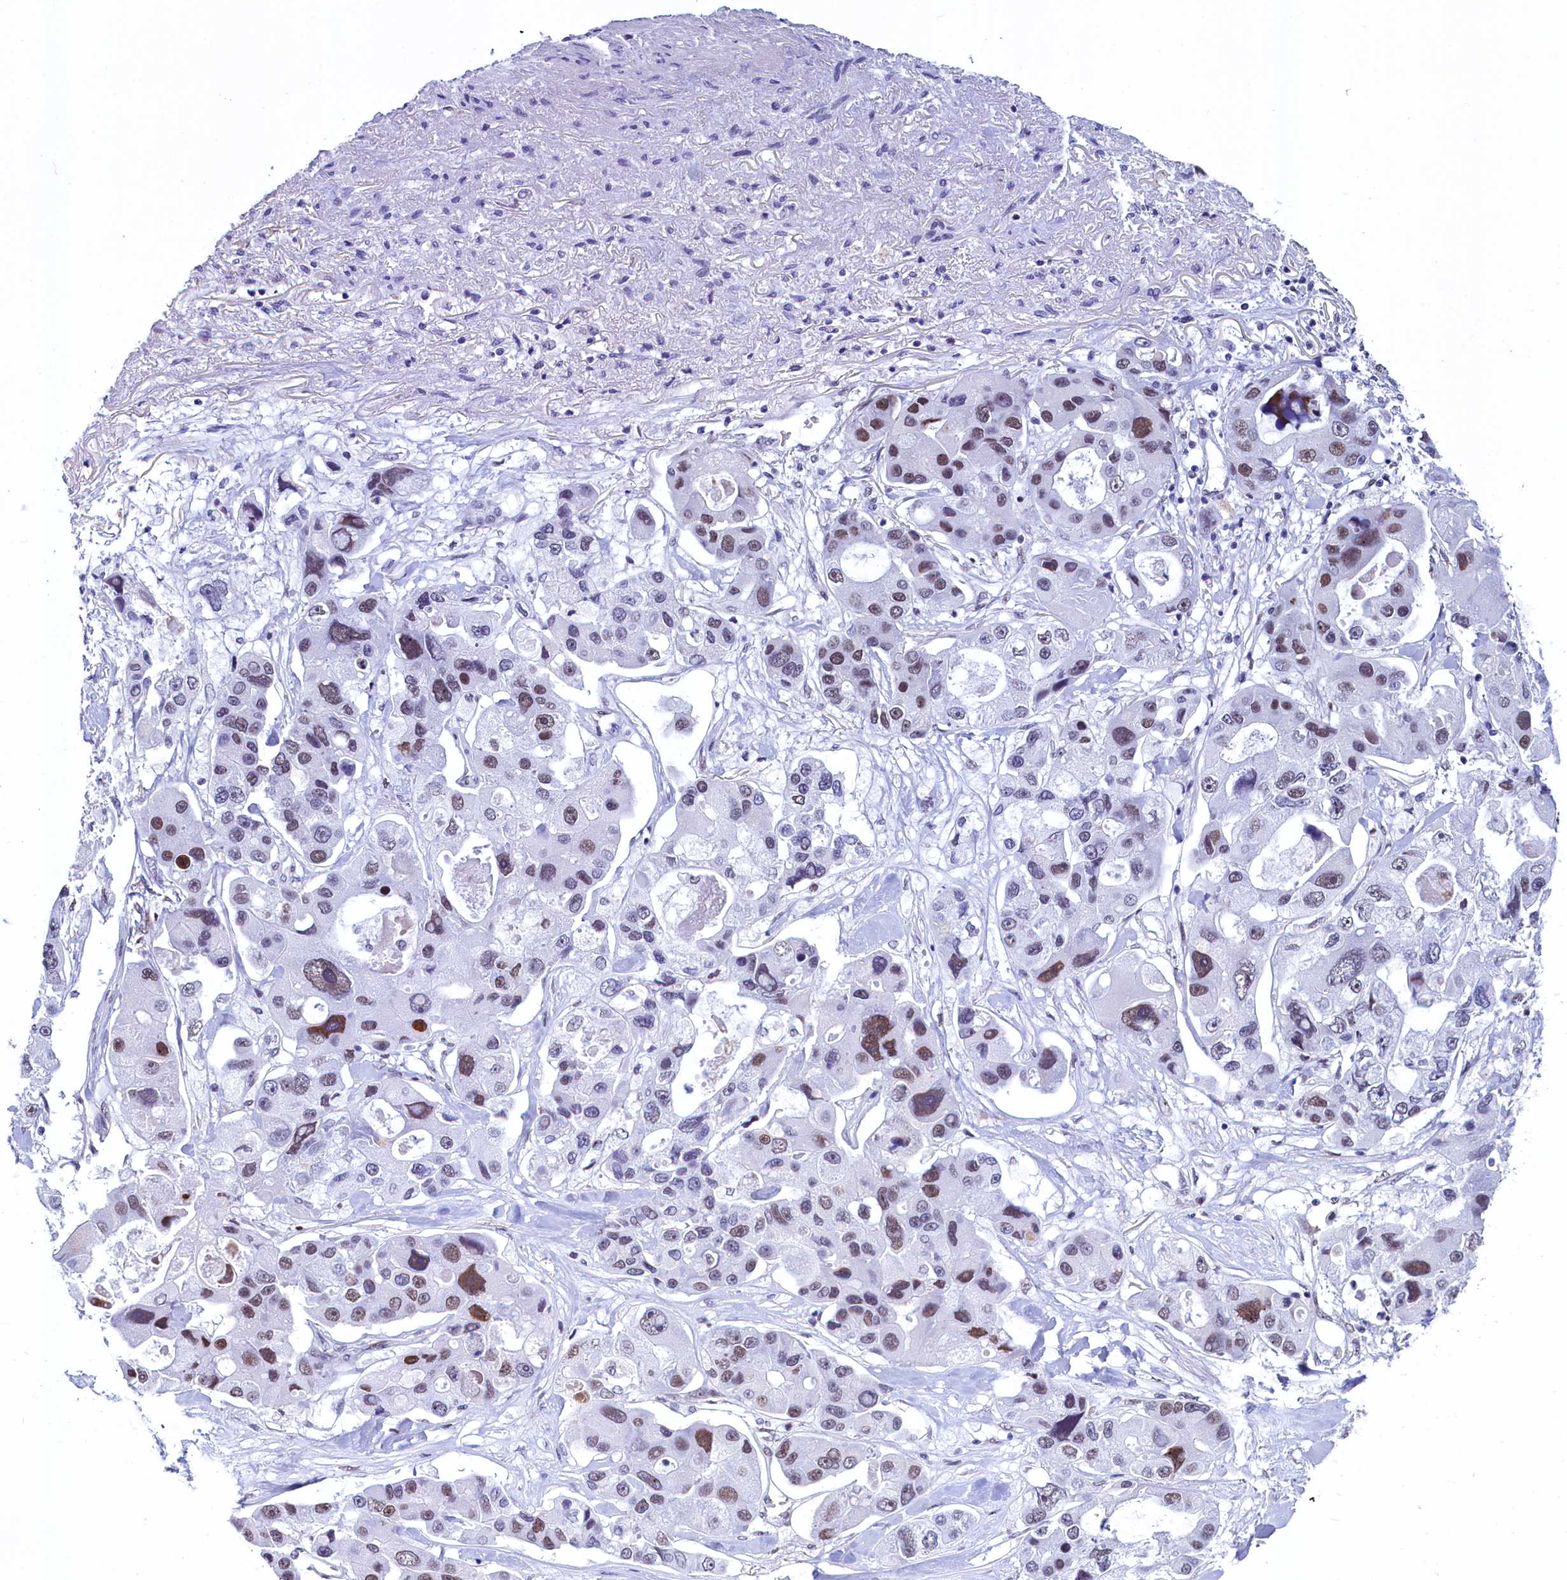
{"staining": {"intensity": "moderate", "quantity": ">75%", "location": "nuclear"}, "tissue": "lung cancer", "cell_type": "Tumor cells", "image_type": "cancer", "snomed": [{"axis": "morphology", "description": "Adenocarcinoma, NOS"}, {"axis": "topography", "description": "Lung"}], "caption": "Tumor cells exhibit medium levels of moderate nuclear positivity in approximately >75% of cells in human adenocarcinoma (lung).", "gene": "SUGP2", "patient": {"sex": "female", "age": 54}}